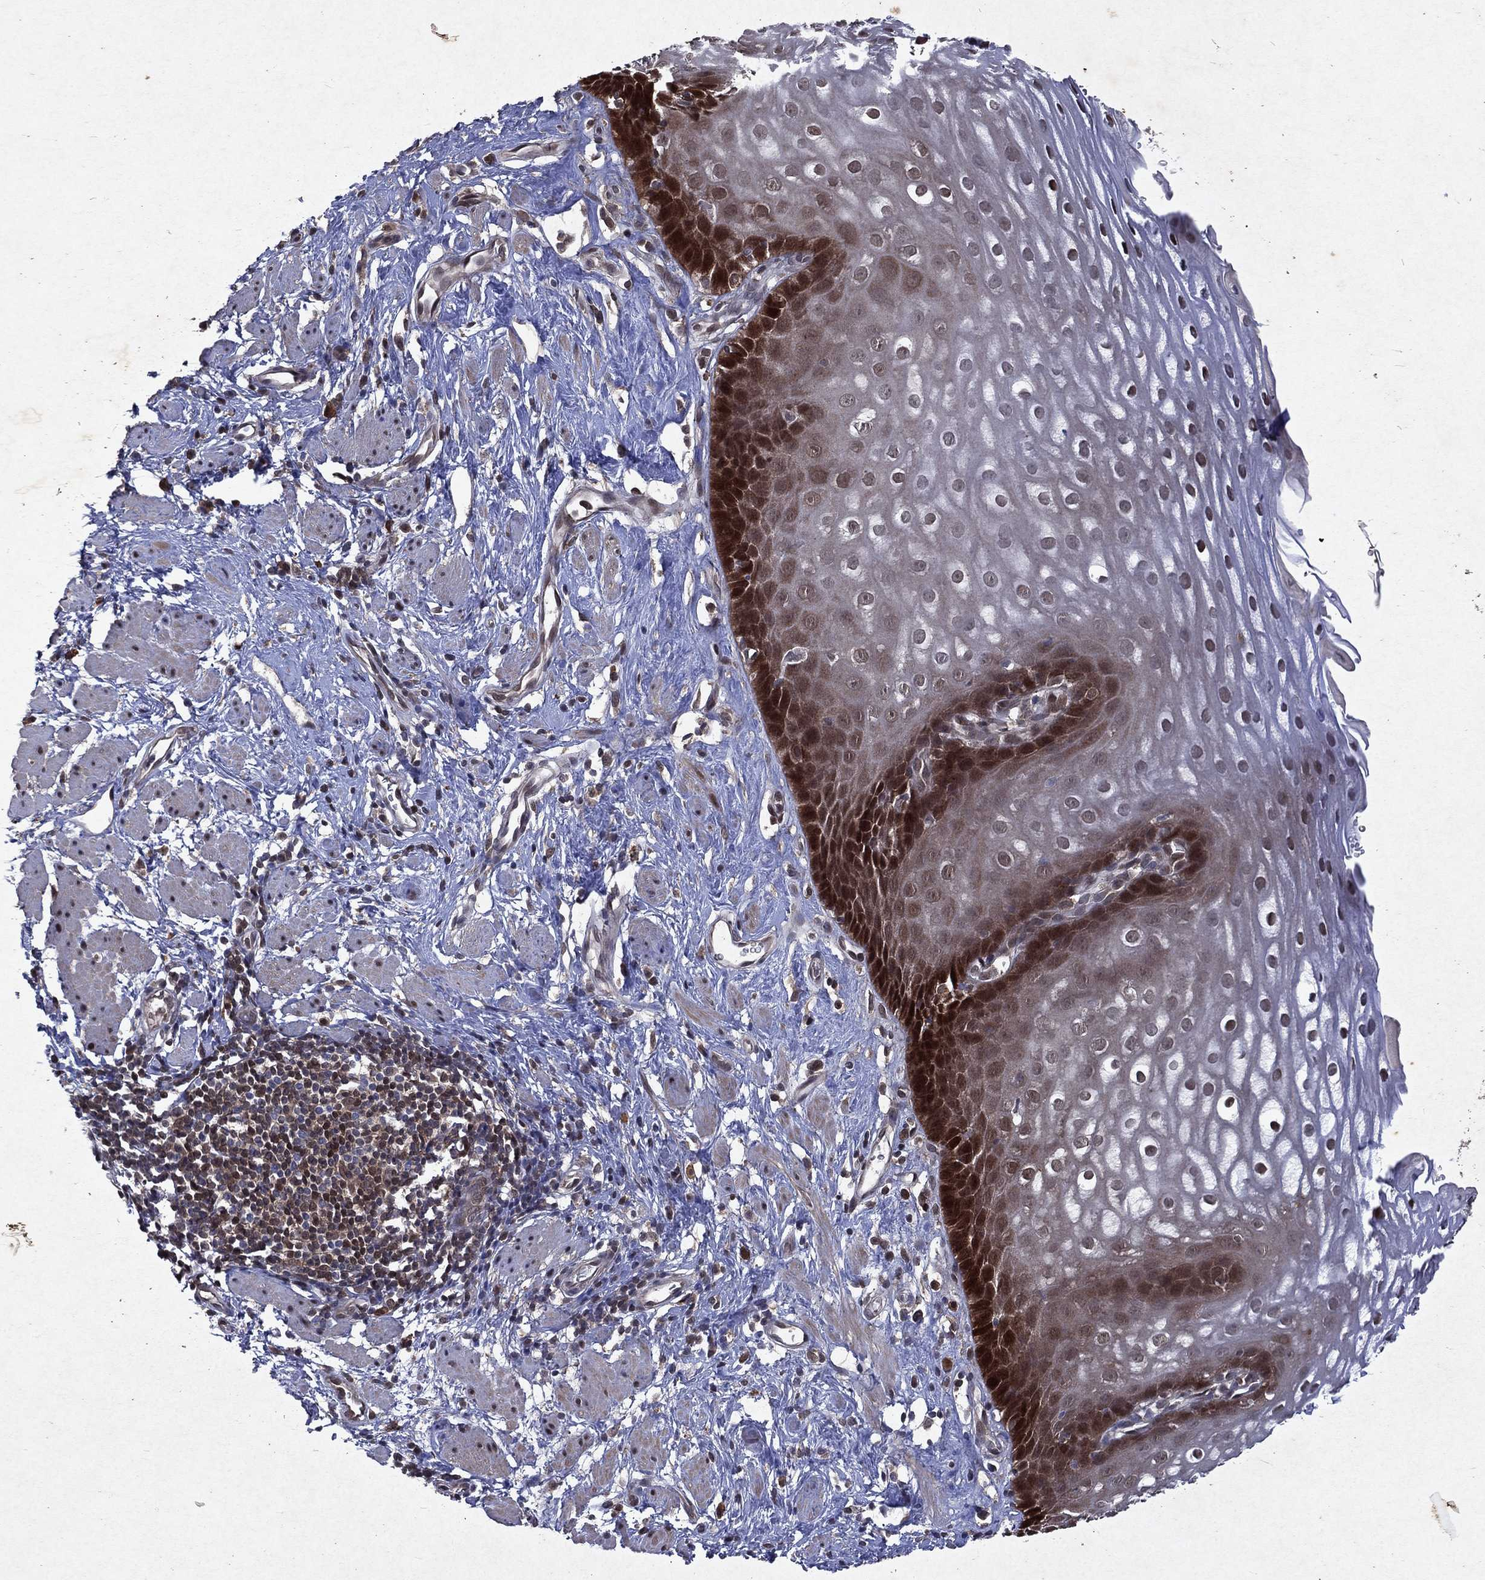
{"staining": {"intensity": "strong", "quantity": "<25%", "location": "cytoplasmic/membranous,nuclear"}, "tissue": "esophagus", "cell_type": "Squamous epithelial cells", "image_type": "normal", "snomed": [{"axis": "morphology", "description": "Normal tissue, NOS"}, {"axis": "topography", "description": "Esophagus"}], "caption": "Immunohistochemical staining of benign esophagus exhibits strong cytoplasmic/membranous,nuclear protein staining in approximately <25% of squamous epithelial cells.", "gene": "MTAP", "patient": {"sex": "male", "age": 64}}